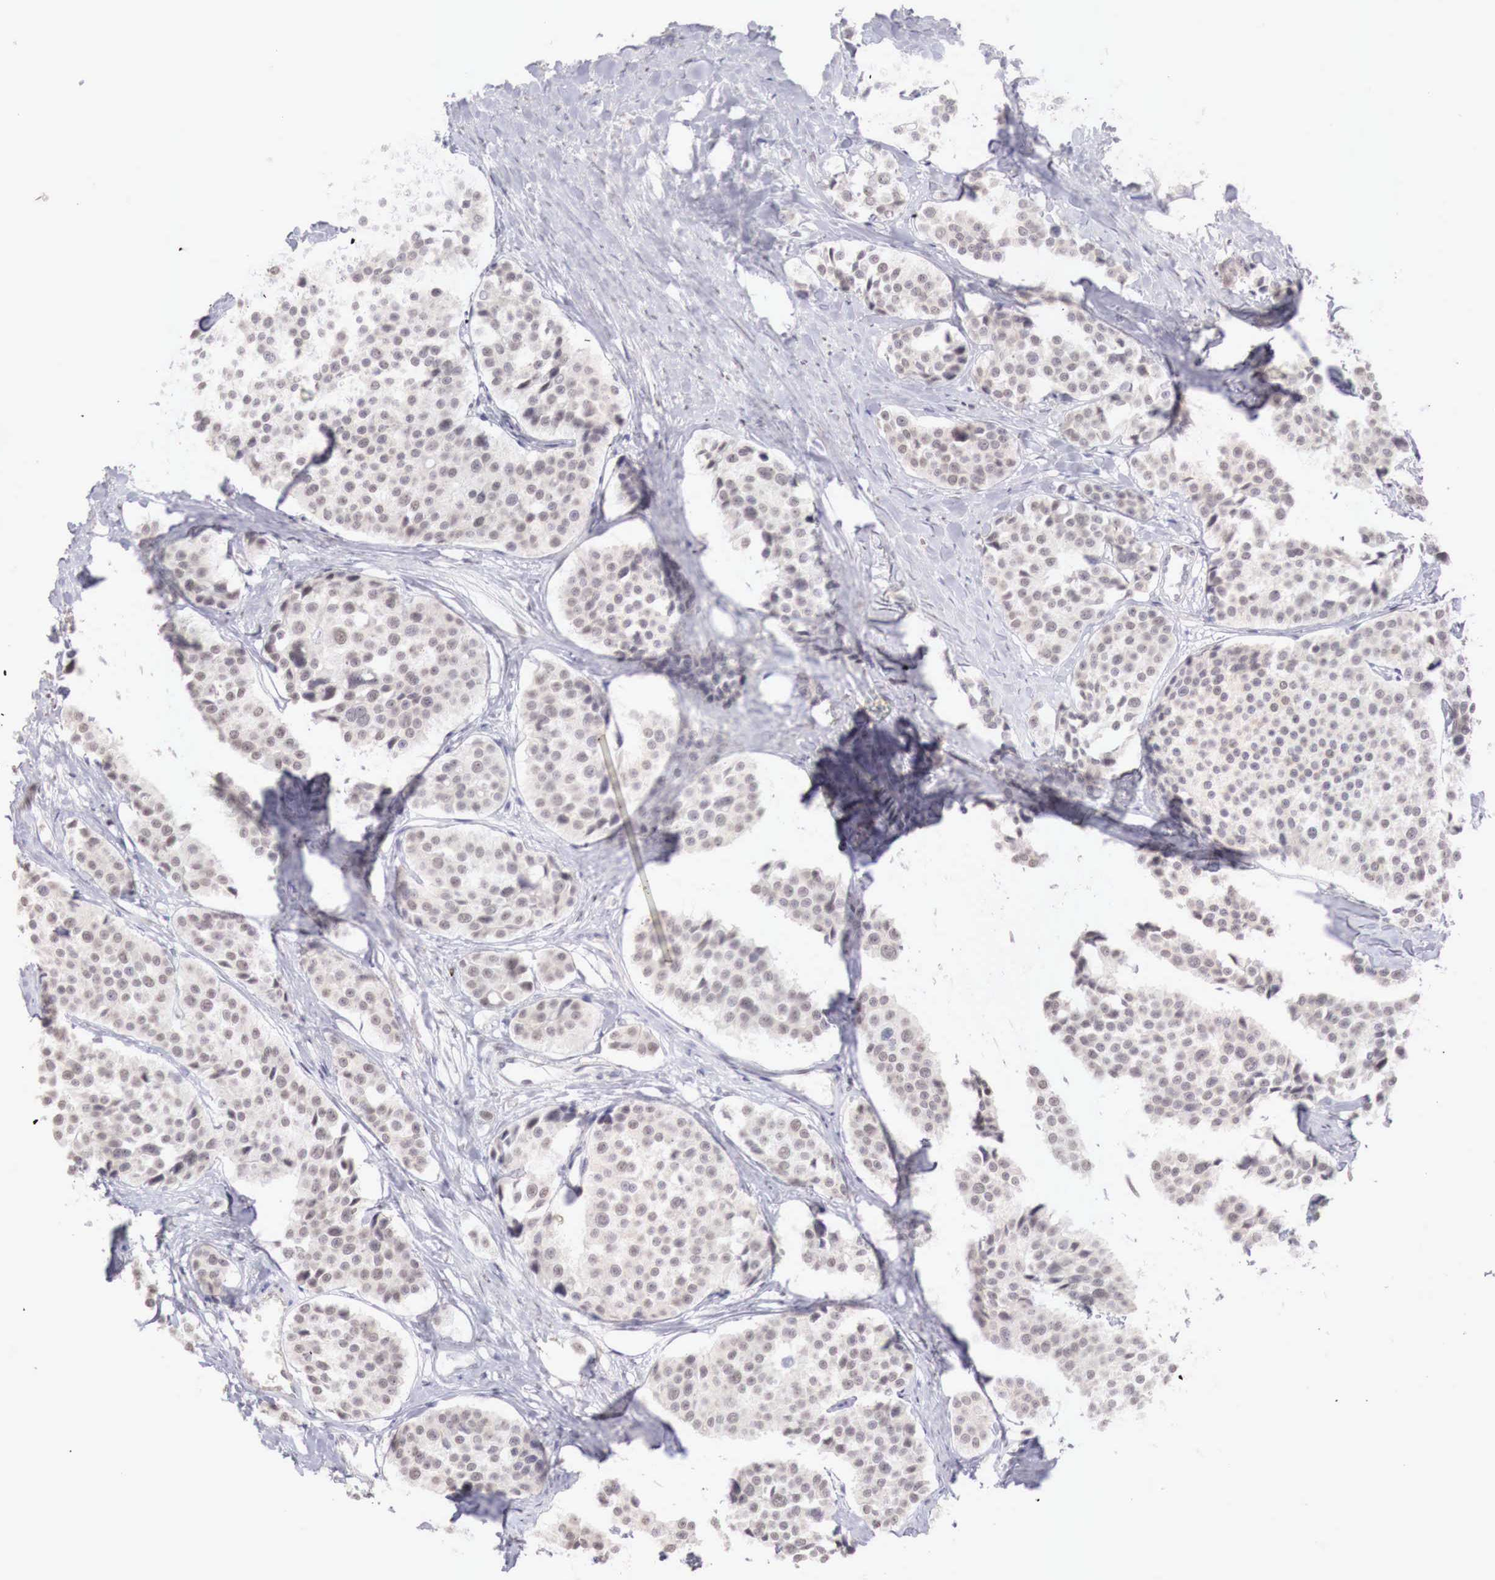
{"staining": {"intensity": "weak", "quantity": "<25%", "location": "nuclear"}, "tissue": "carcinoid", "cell_type": "Tumor cells", "image_type": "cancer", "snomed": [{"axis": "morphology", "description": "Carcinoid, malignant, NOS"}, {"axis": "topography", "description": "Small intestine"}], "caption": "DAB immunohistochemical staining of malignant carcinoid reveals no significant staining in tumor cells.", "gene": "XPNPEP2", "patient": {"sex": "male", "age": 60}}